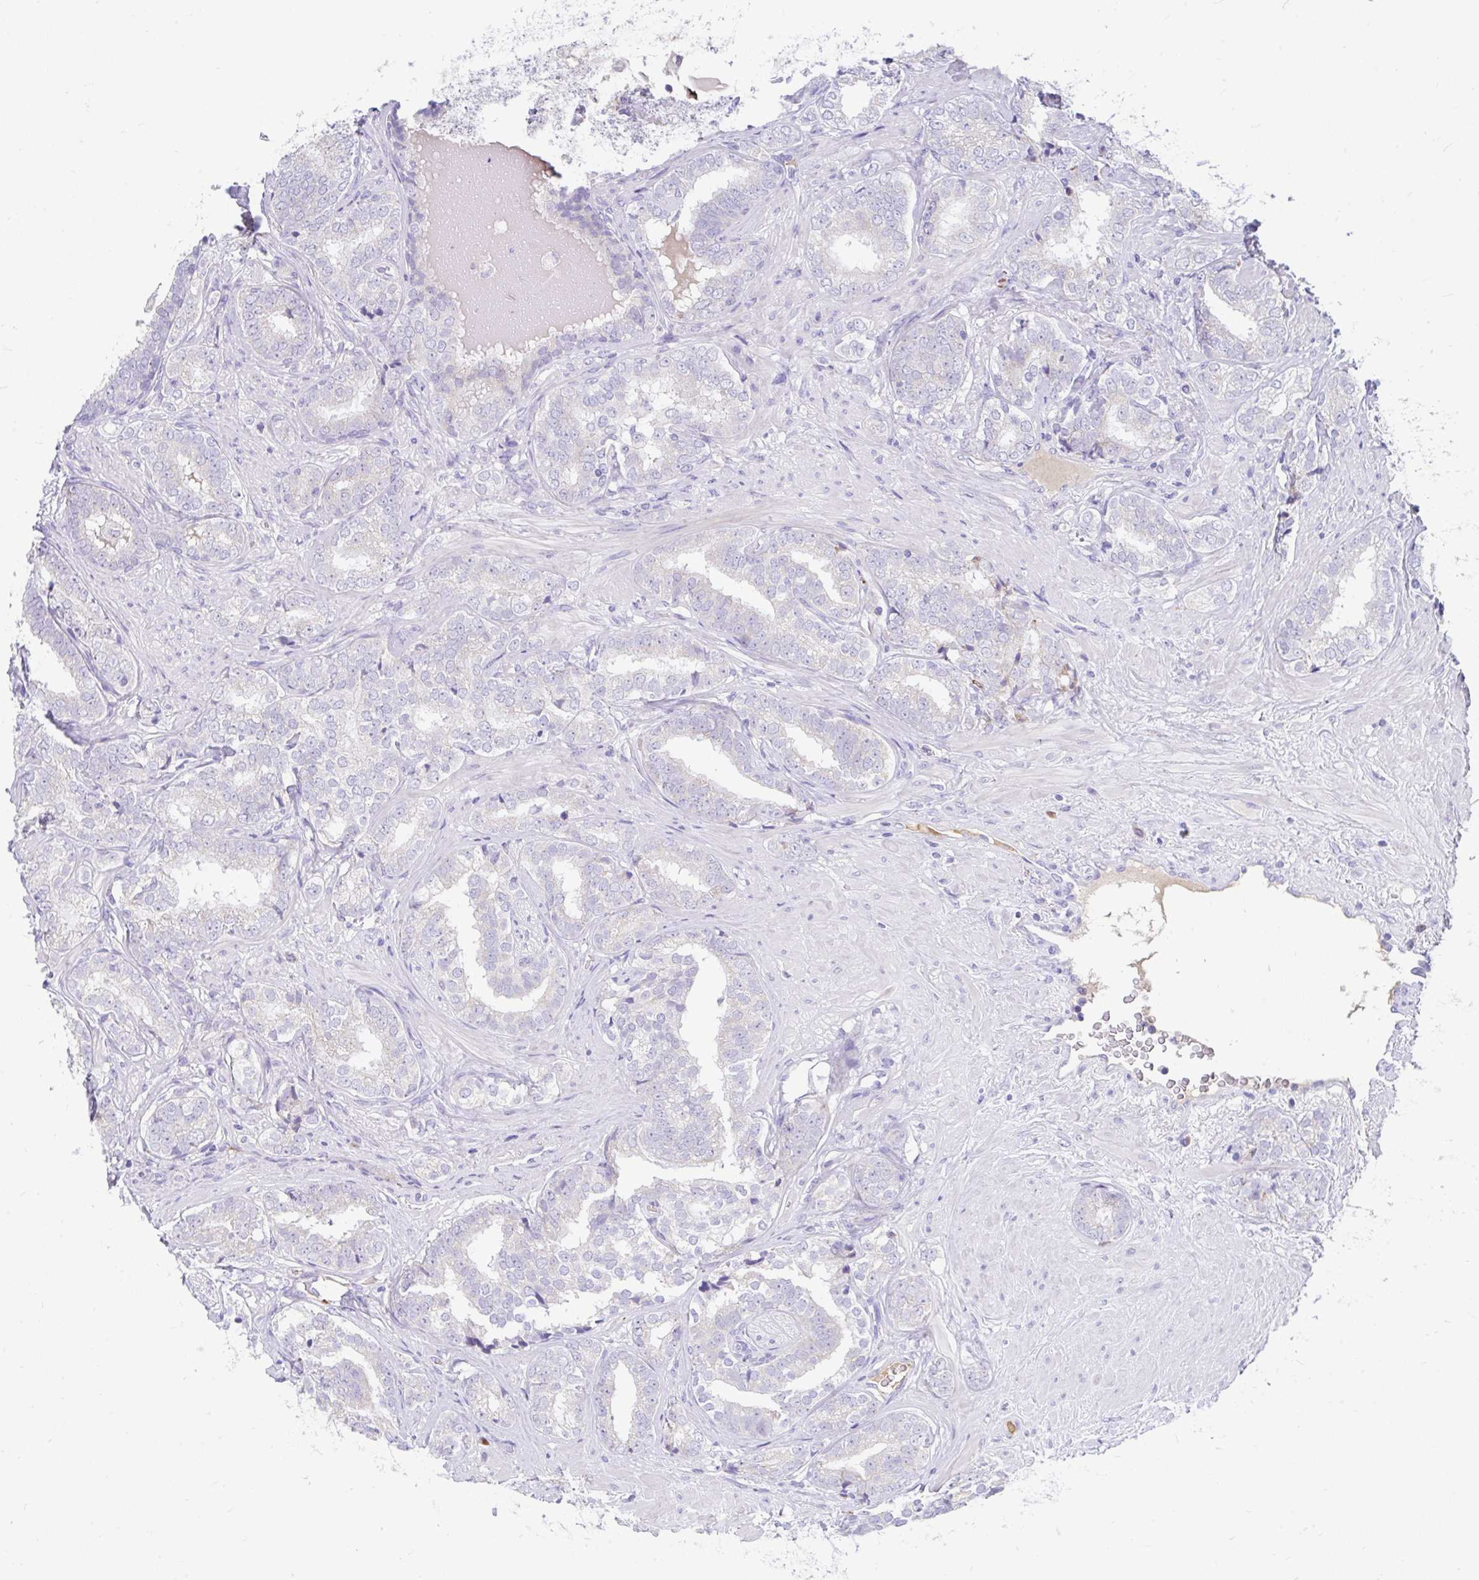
{"staining": {"intensity": "negative", "quantity": "none", "location": "none"}, "tissue": "prostate cancer", "cell_type": "Tumor cells", "image_type": "cancer", "snomed": [{"axis": "morphology", "description": "Adenocarcinoma, High grade"}, {"axis": "topography", "description": "Prostate"}], "caption": "IHC of human prostate cancer shows no positivity in tumor cells.", "gene": "CCSAP", "patient": {"sex": "male", "age": 72}}